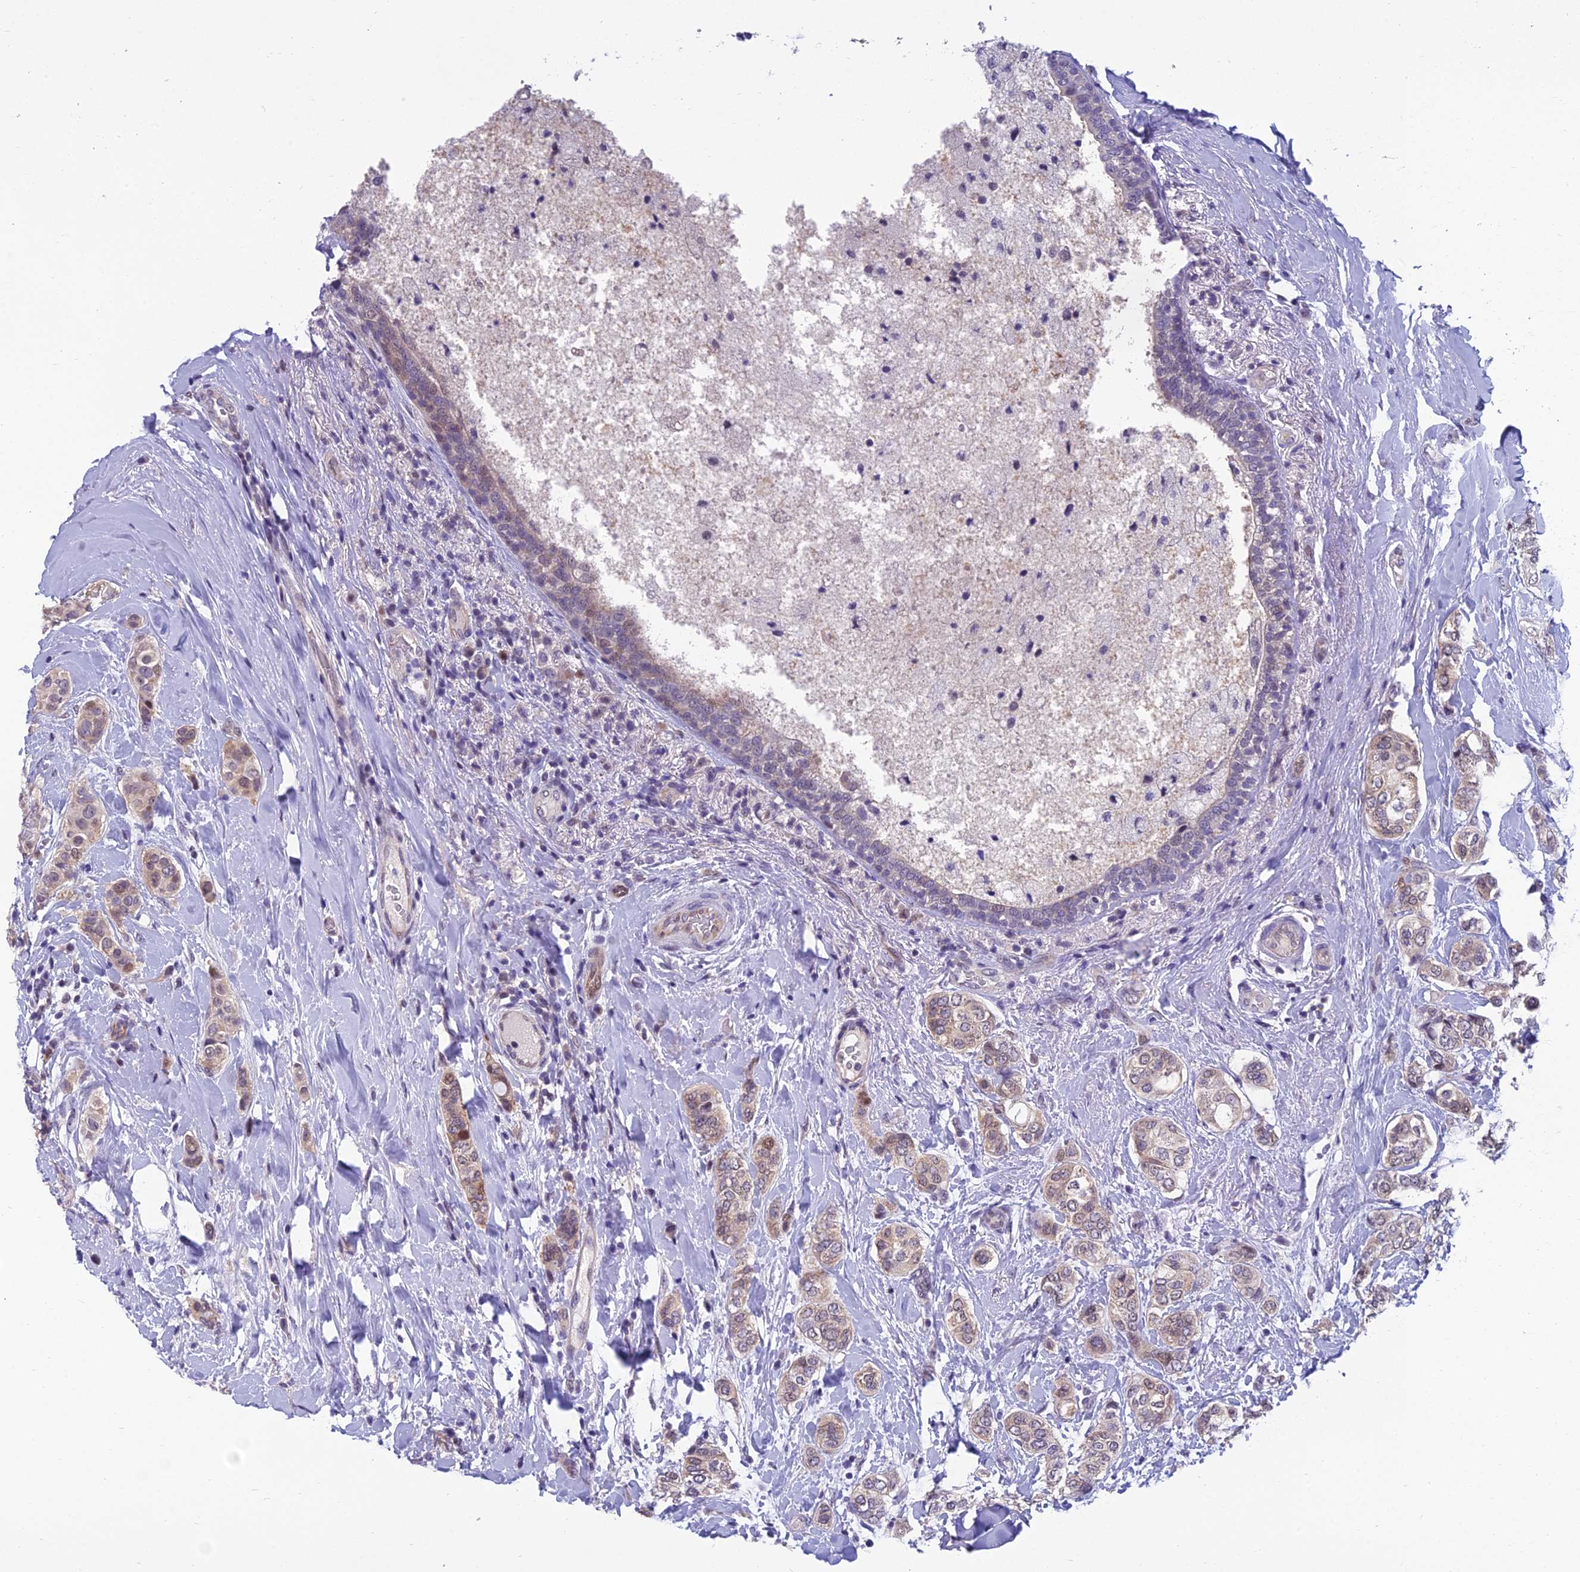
{"staining": {"intensity": "weak", "quantity": "<25%", "location": "nuclear"}, "tissue": "breast cancer", "cell_type": "Tumor cells", "image_type": "cancer", "snomed": [{"axis": "morphology", "description": "Lobular carcinoma"}, {"axis": "topography", "description": "Breast"}], "caption": "Tumor cells show no significant staining in lobular carcinoma (breast).", "gene": "GRWD1", "patient": {"sex": "female", "age": 51}}